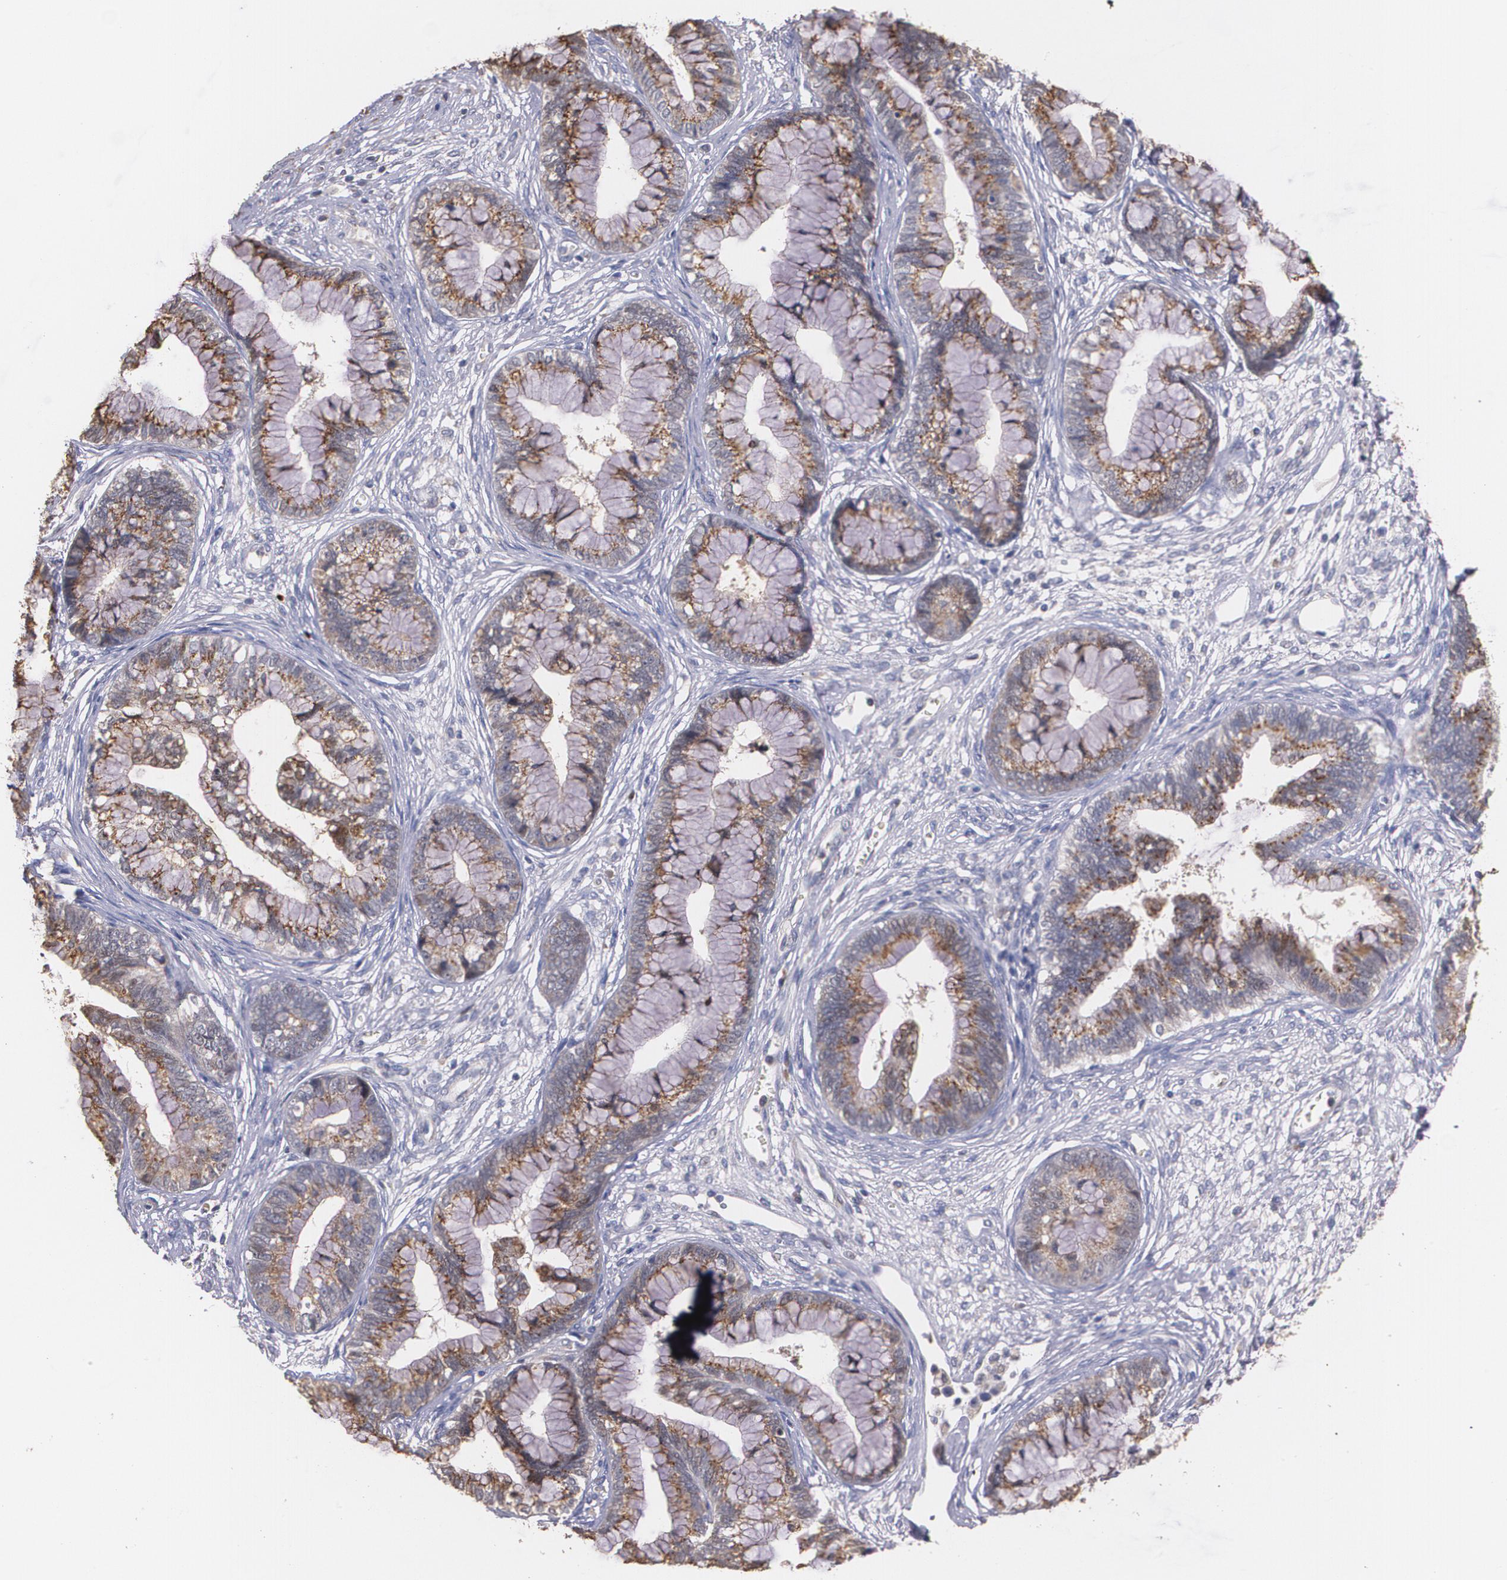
{"staining": {"intensity": "moderate", "quantity": ">75%", "location": "cytoplasmic/membranous"}, "tissue": "cervical cancer", "cell_type": "Tumor cells", "image_type": "cancer", "snomed": [{"axis": "morphology", "description": "Adenocarcinoma, NOS"}, {"axis": "topography", "description": "Cervix"}], "caption": "Brown immunohistochemical staining in adenocarcinoma (cervical) exhibits moderate cytoplasmic/membranous expression in approximately >75% of tumor cells.", "gene": "ATF3", "patient": {"sex": "female", "age": 44}}